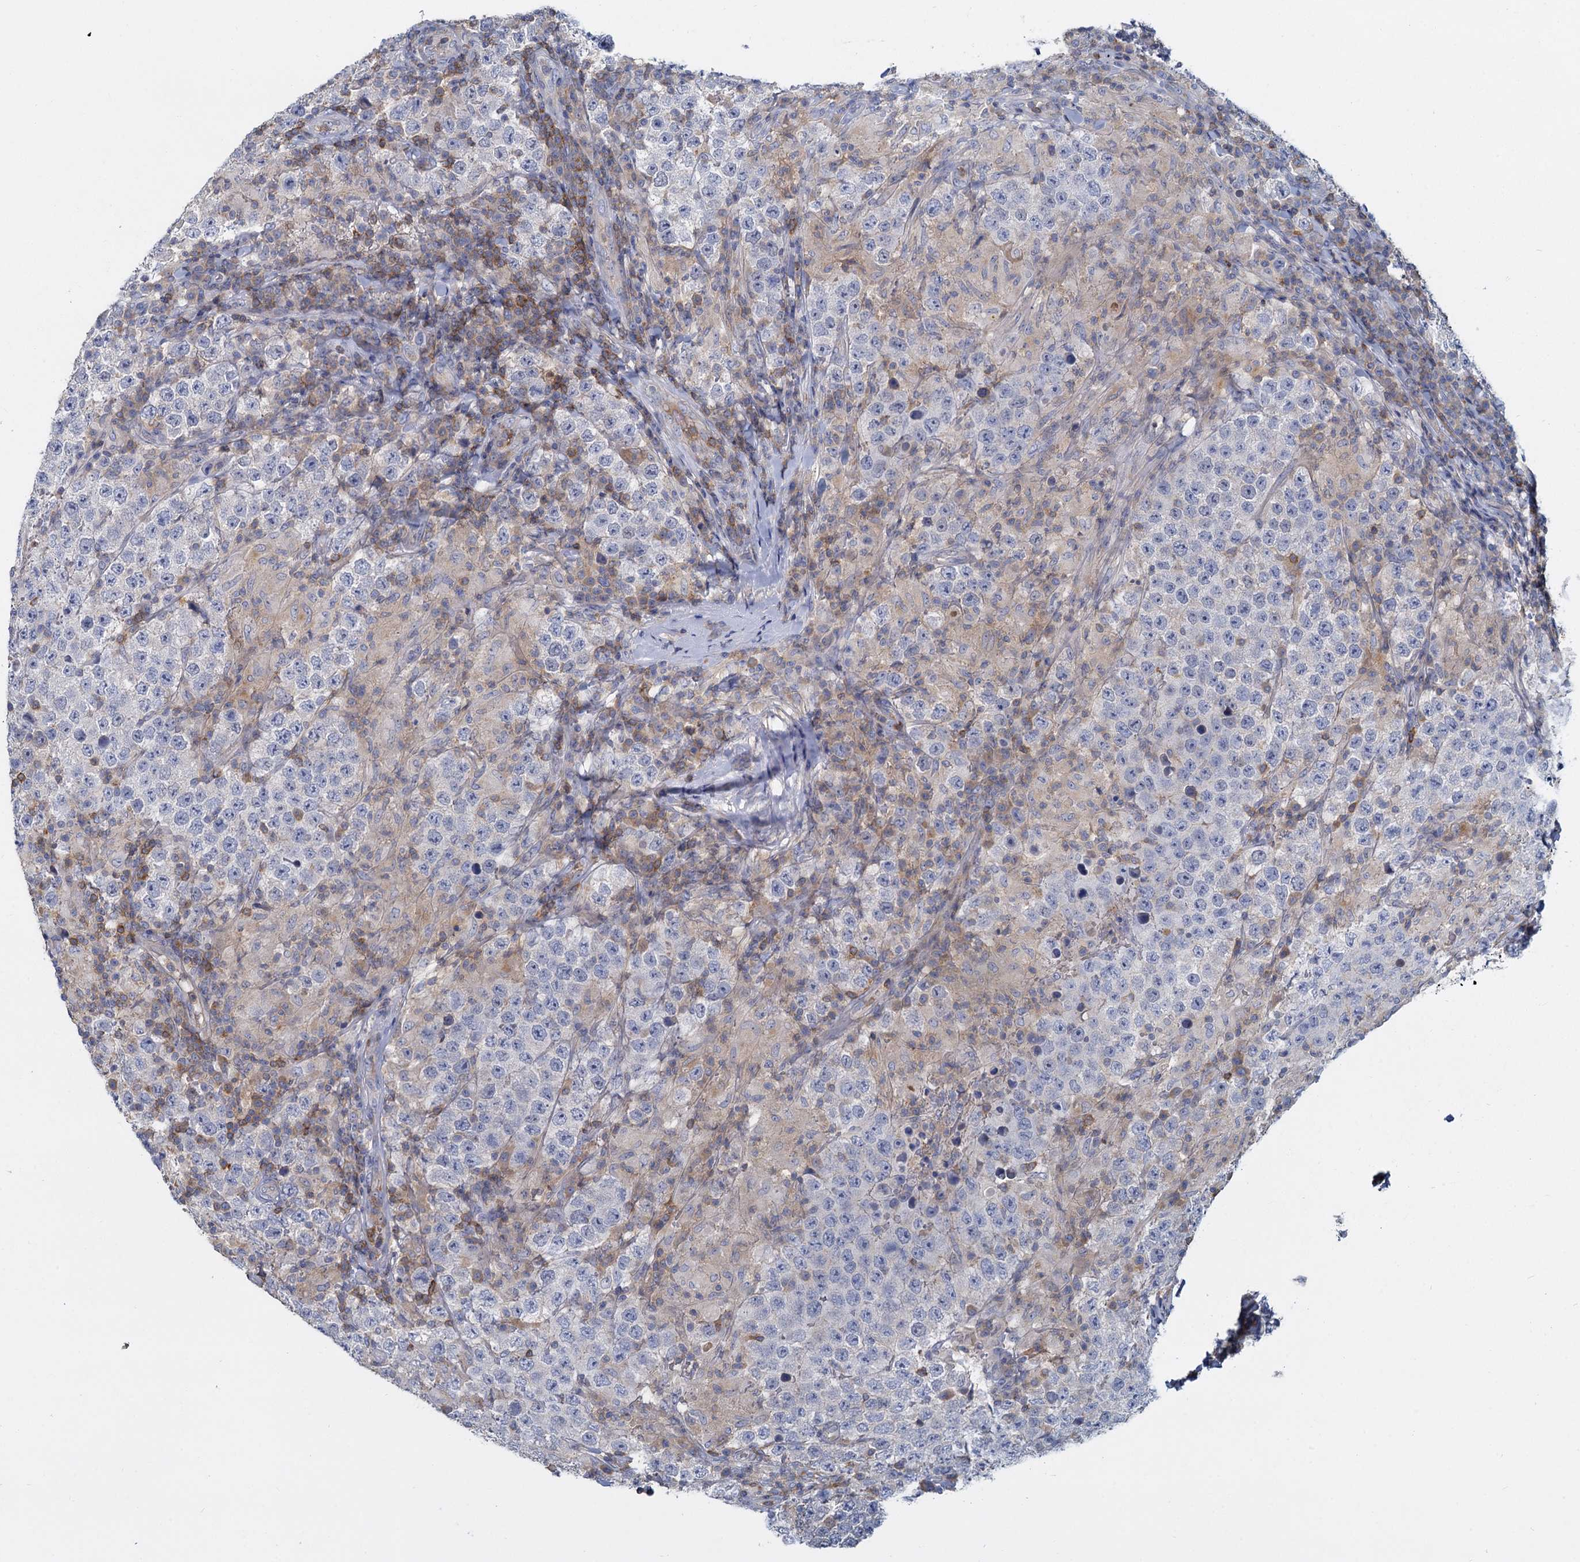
{"staining": {"intensity": "negative", "quantity": "none", "location": "none"}, "tissue": "testis cancer", "cell_type": "Tumor cells", "image_type": "cancer", "snomed": [{"axis": "morphology", "description": "Normal tissue, NOS"}, {"axis": "morphology", "description": "Urothelial carcinoma, High grade"}, {"axis": "morphology", "description": "Seminoma, NOS"}, {"axis": "morphology", "description": "Carcinoma, Embryonal, NOS"}, {"axis": "topography", "description": "Urinary bladder"}, {"axis": "topography", "description": "Testis"}], "caption": "Tumor cells show no significant protein staining in testis cancer.", "gene": "ACSM3", "patient": {"sex": "male", "age": 41}}